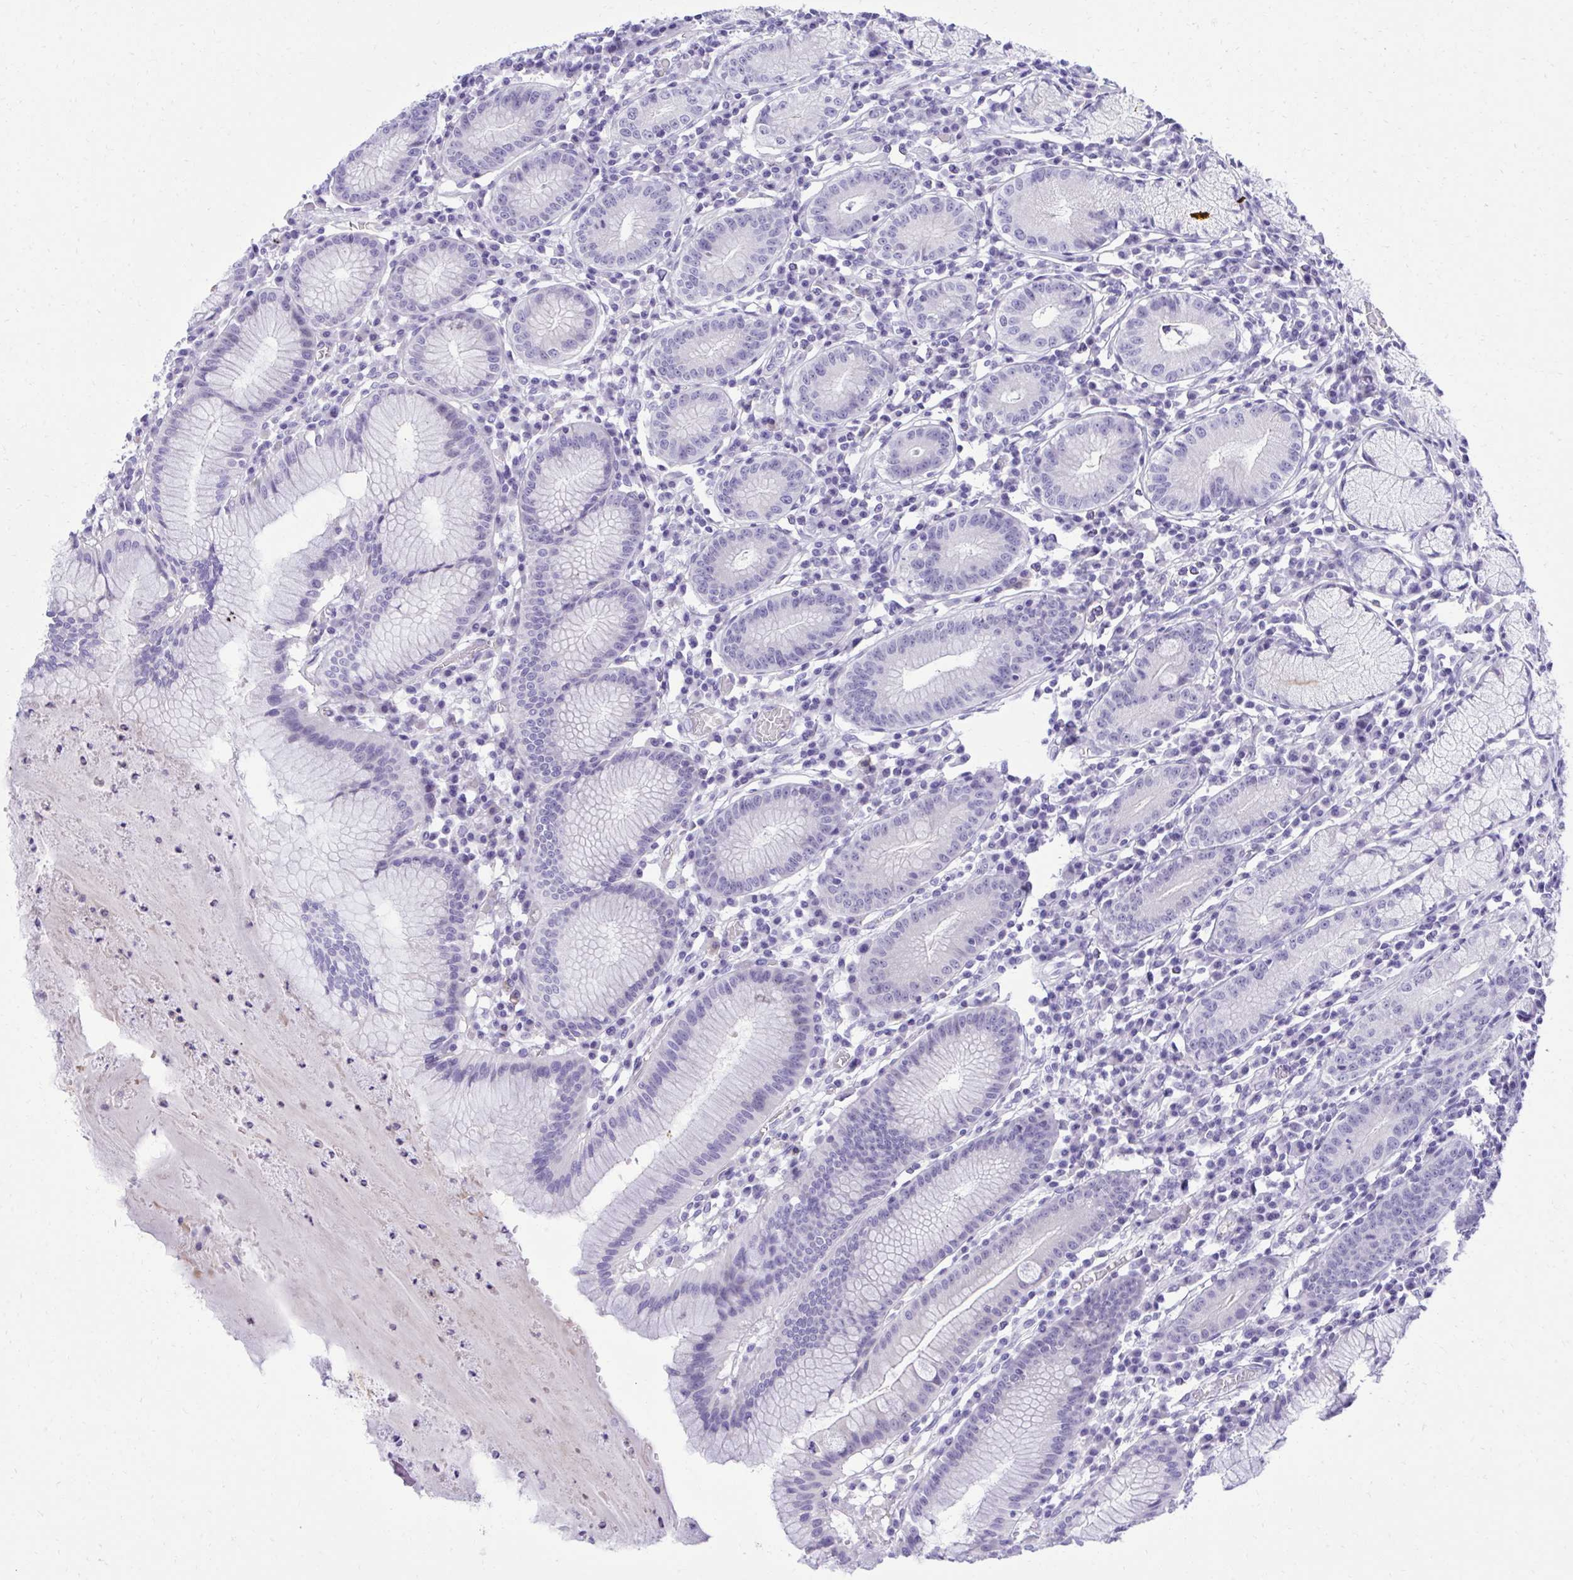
{"staining": {"intensity": "negative", "quantity": "none", "location": "none"}, "tissue": "stomach", "cell_type": "Glandular cells", "image_type": "normal", "snomed": [{"axis": "morphology", "description": "Normal tissue, NOS"}, {"axis": "topography", "description": "Stomach"}], "caption": "Glandular cells show no significant protein staining in benign stomach. Nuclei are stained in blue.", "gene": "PITPNM3", "patient": {"sex": "male", "age": 55}}